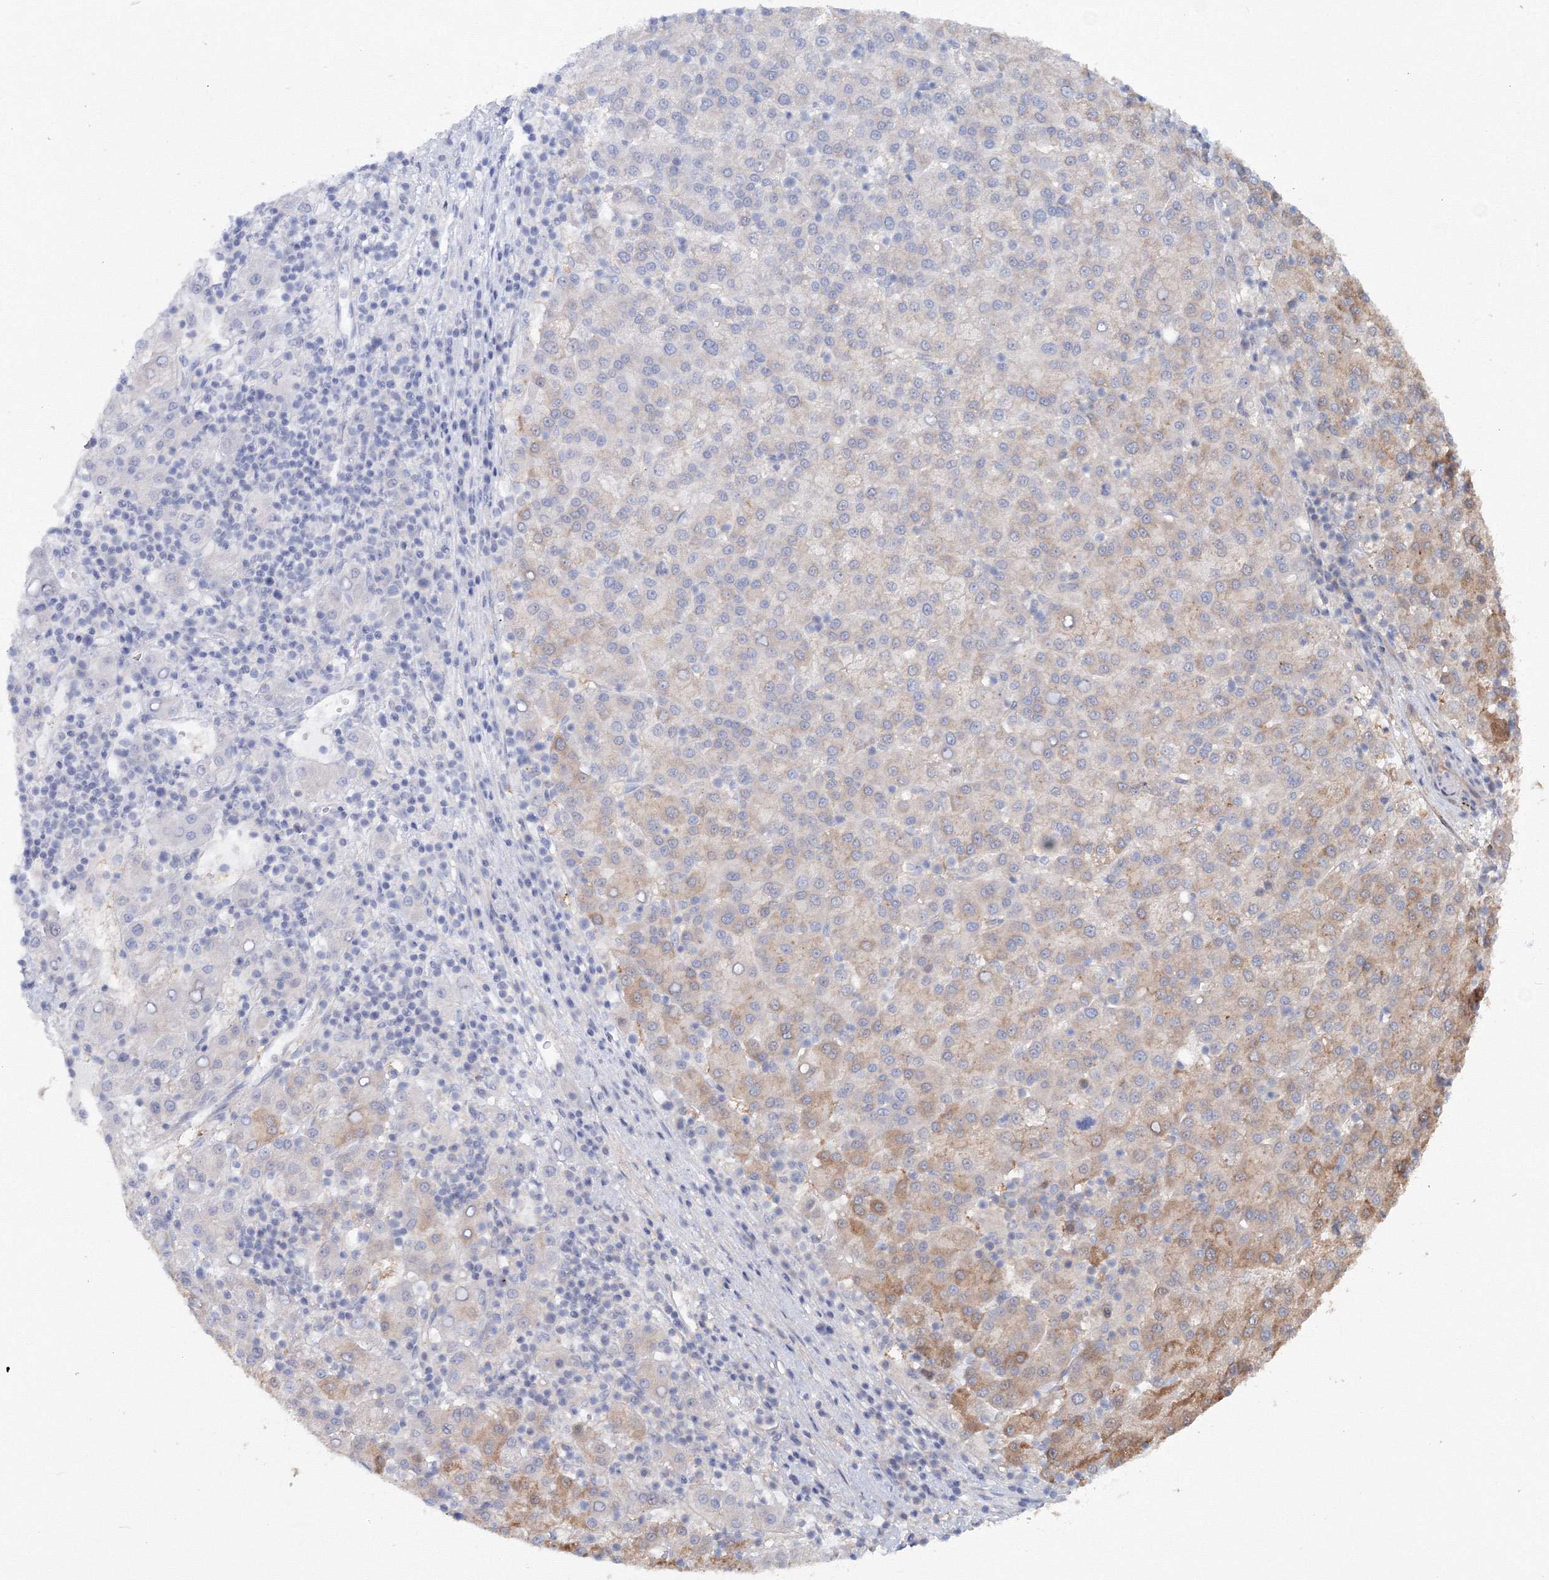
{"staining": {"intensity": "weak", "quantity": "<25%", "location": "cytoplasmic/membranous"}, "tissue": "liver cancer", "cell_type": "Tumor cells", "image_type": "cancer", "snomed": [{"axis": "morphology", "description": "Carcinoma, Hepatocellular, NOS"}, {"axis": "topography", "description": "Liver"}], "caption": "Tumor cells are negative for brown protein staining in liver cancer (hepatocellular carcinoma). Brightfield microscopy of IHC stained with DAB (brown) and hematoxylin (blue), captured at high magnification.", "gene": "EXOC1", "patient": {"sex": "female", "age": 58}}